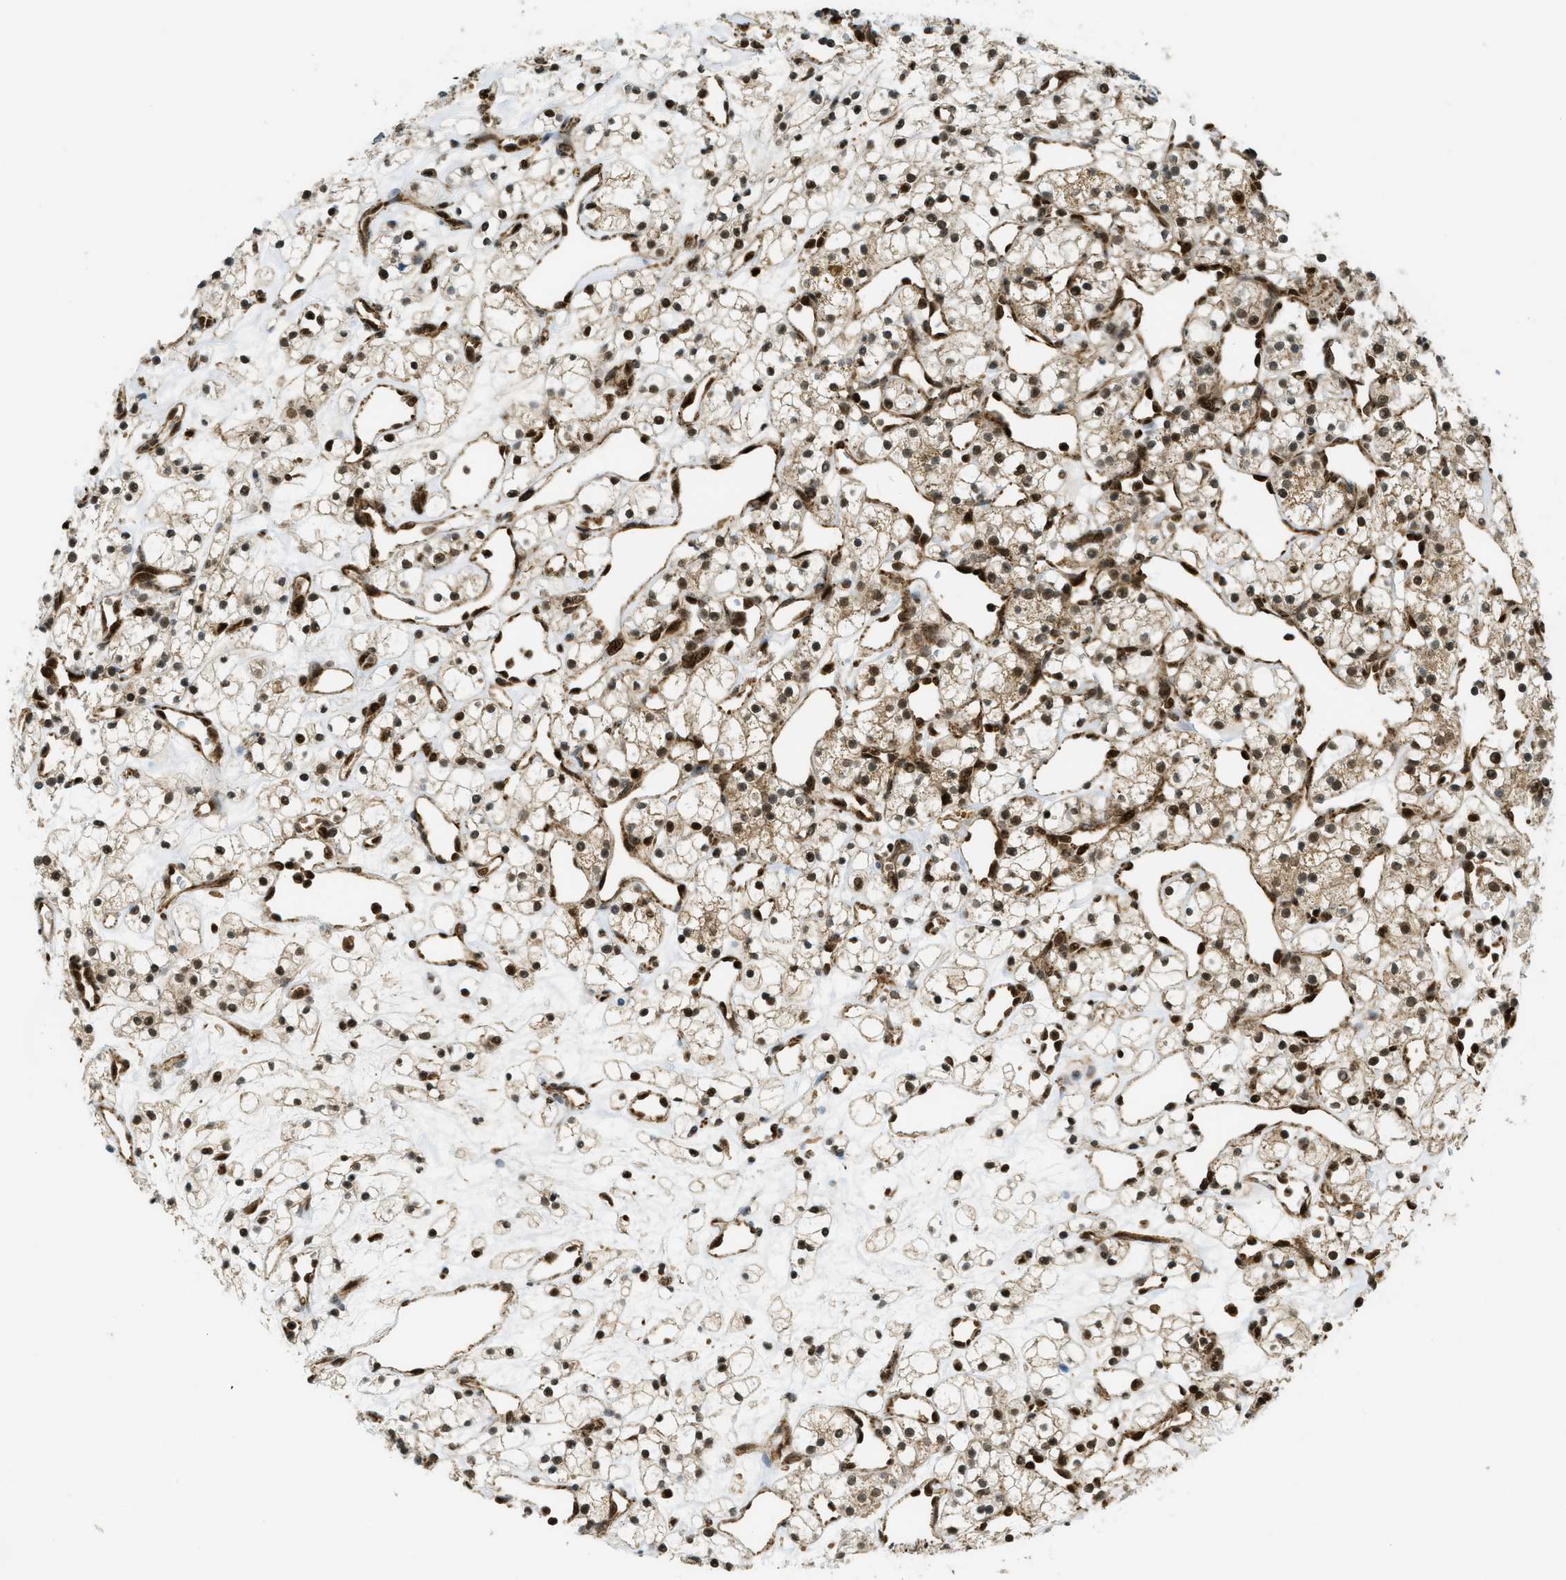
{"staining": {"intensity": "strong", "quantity": ">75%", "location": "nuclear"}, "tissue": "renal cancer", "cell_type": "Tumor cells", "image_type": "cancer", "snomed": [{"axis": "morphology", "description": "Adenocarcinoma, NOS"}, {"axis": "topography", "description": "Kidney"}], "caption": "Human adenocarcinoma (renal) stained with a brown dye shows strong nuclear positive expression in about >75% of tumor cells.", "gene": "TNPO1", "patient": {"sex": "female", "age": 60}}